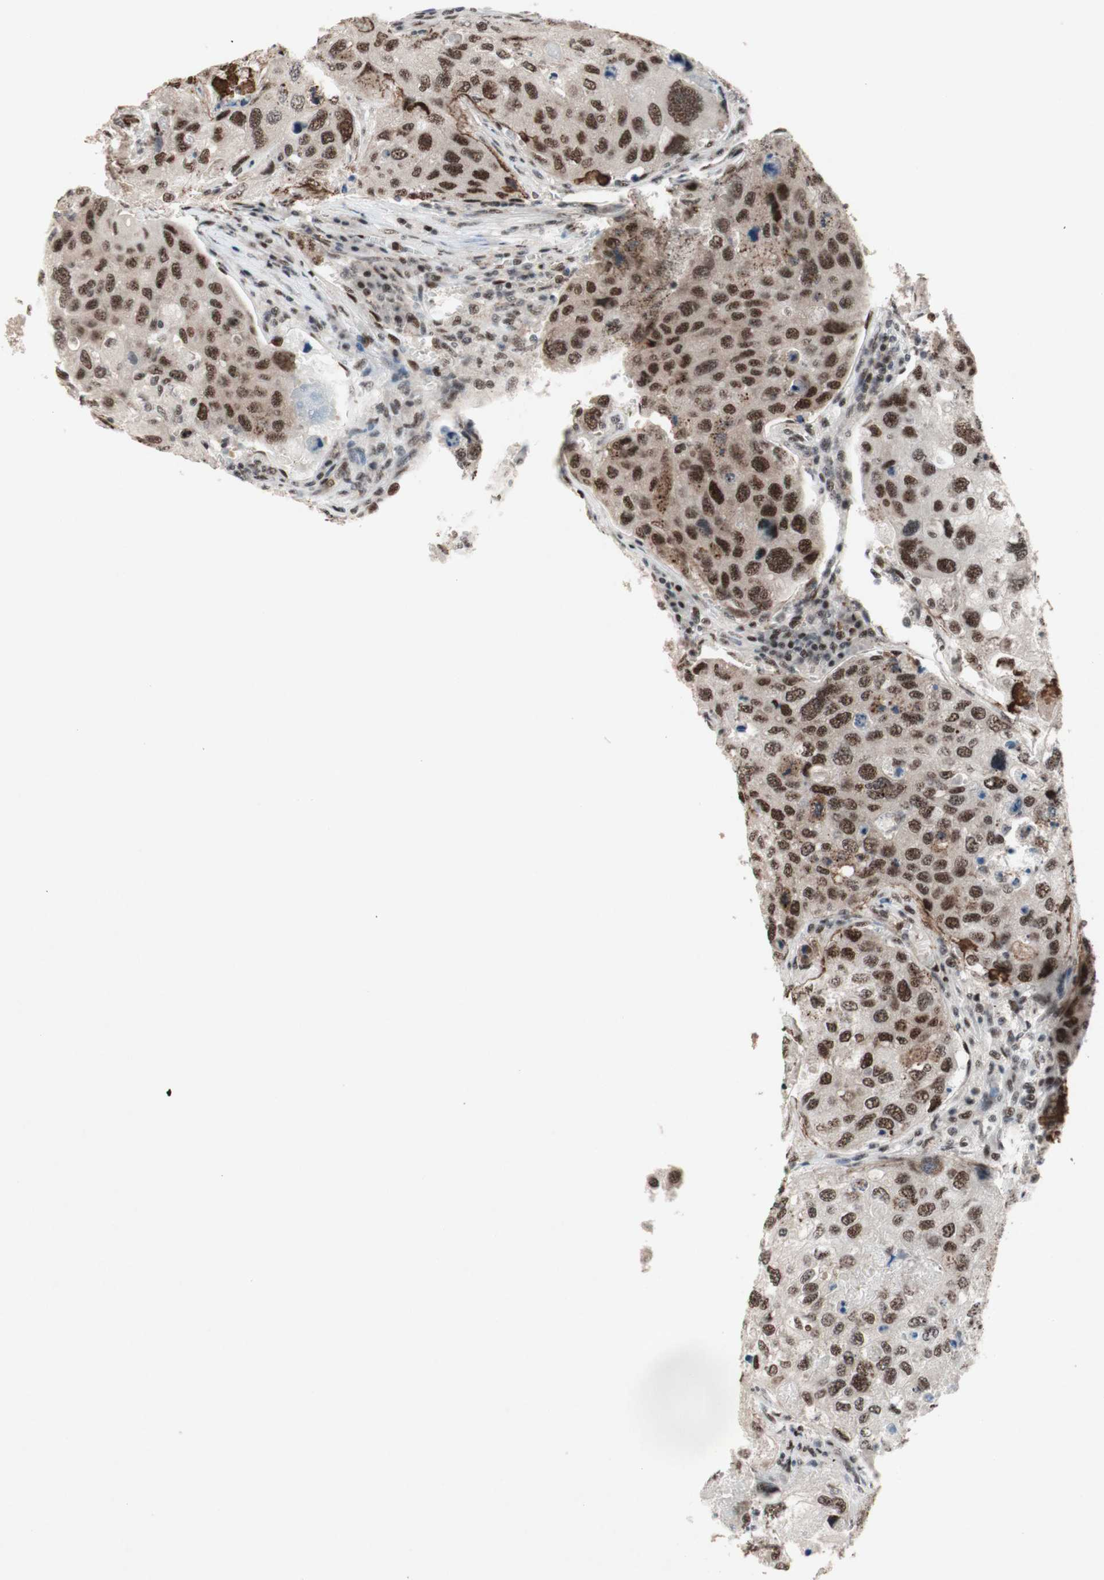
{"staining": {"intensity": "moderate", "quantity": ">75%", "location": "nuclear"}, "tissue": "urothelial cancer", "cell_type": "Tumor cells", "image_type": "cancer", "snomed": [{"axis": "morphology", "description": "Urothelial carcinoma, High grade"}, {"axis": "topography", "description": "Lymph node"}, {"axis": "topography", "description": "Urinary bladder"}], "caption": "A high-resolution micrograph shows IHC staining of urothelial cancer, which reveals moderate nuclear expression in approximately >75% of tumor cells. (DAB IHC, brown staining for protein, blue staining for nuclei).", "gene": "TLE1", "patient": {"sex": "male", "age": 51}}